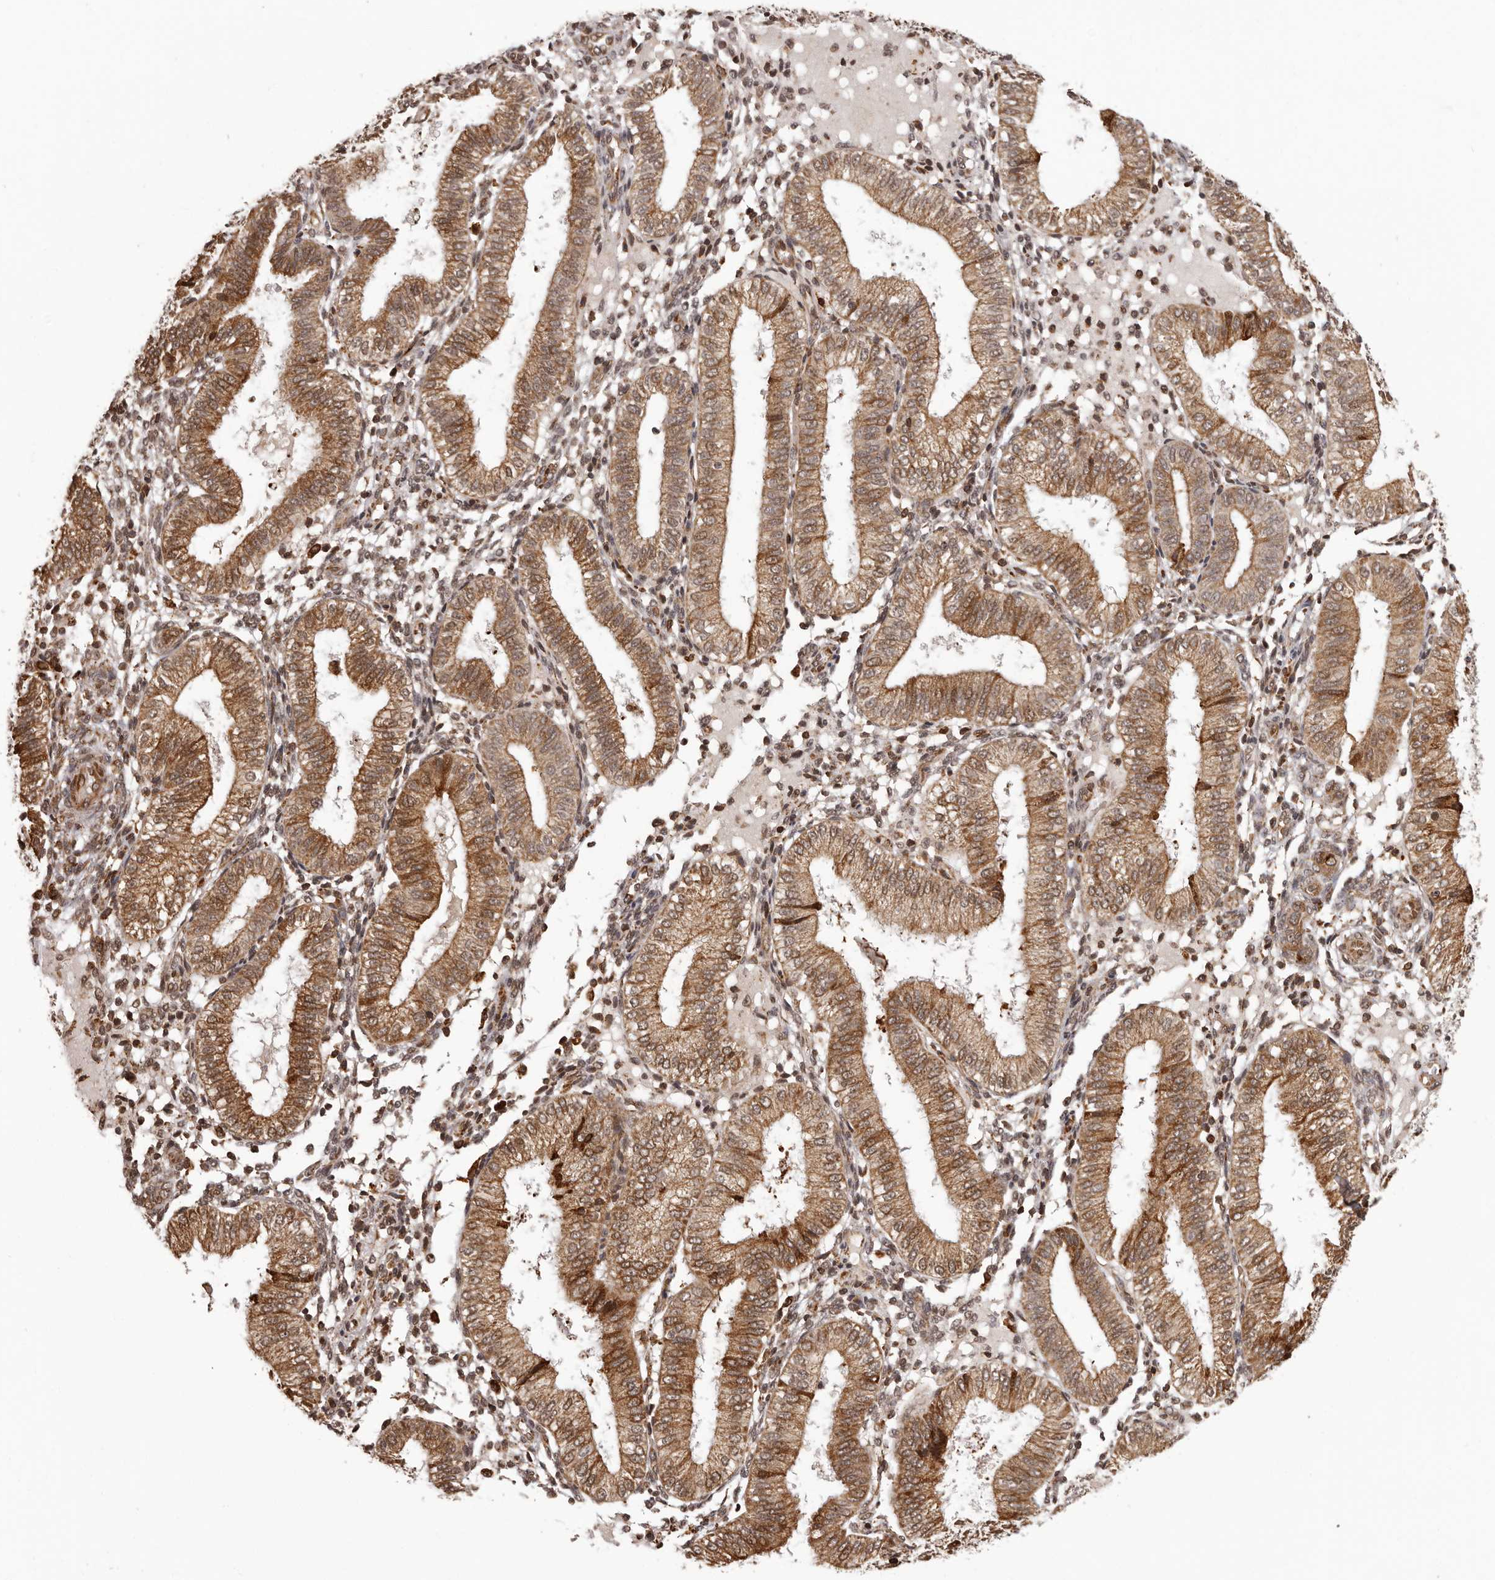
{"staining": {"intensity": "moderate", "quantity": ">75%", "location": "nuclear"}, "tissue": "endometrium", "cell_type": "Cells in endometrial stroma", "image_type": "normal", "snomed": [{"axis": "morphology", "description": "Normal tissue, NOS"}, {"axis": "topography", "description": "Endometrium"}], "caption": "Immunohistochemical staining of unremarkable endometrium displays moderate nuclear protein staining in approximately >75% of cells in endometrial stroma. (brown staining indicates protein expression, while blue staining denotes nuclei).", "gene": "IL32", "patient": {"sex": "female", "age": 39}}